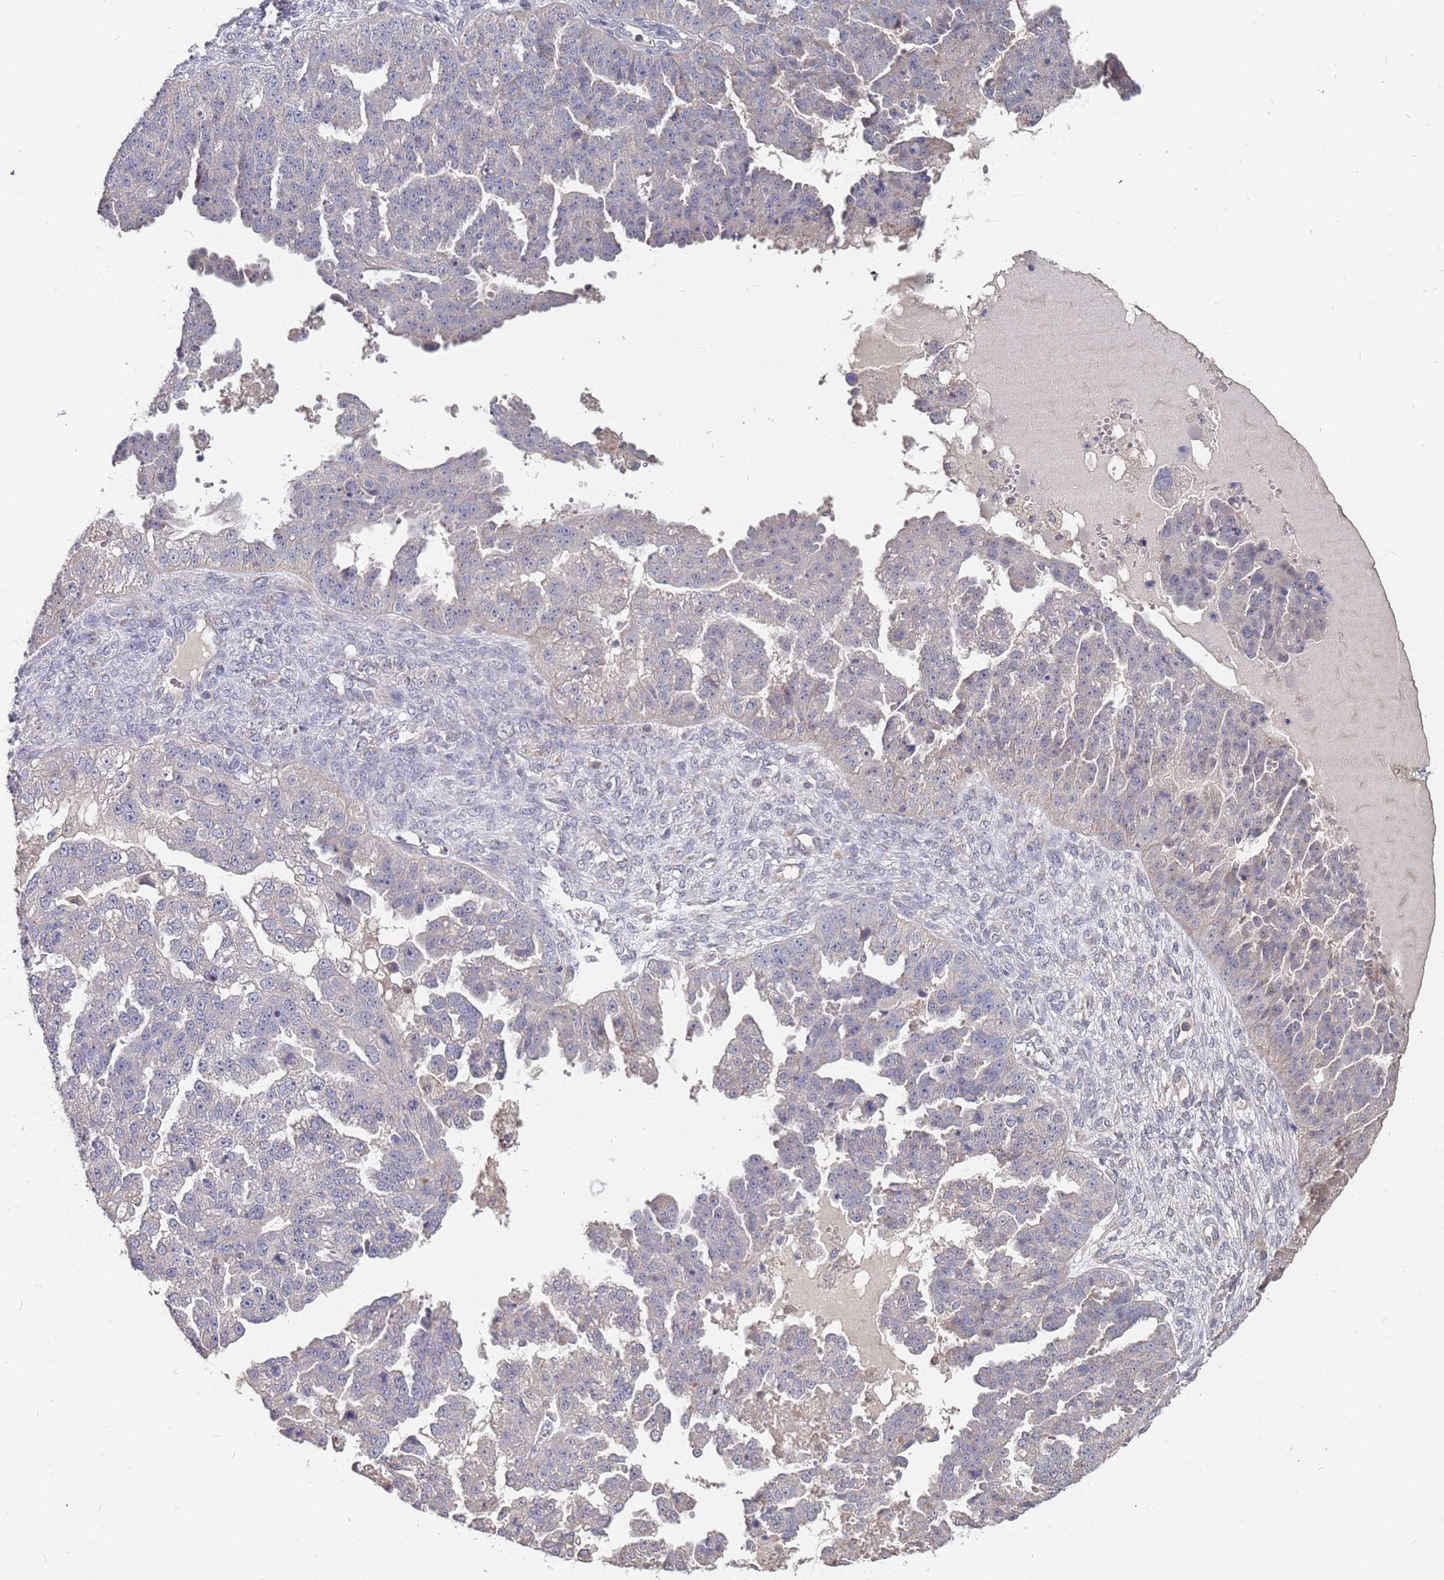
{"staining": {"intensity": "negative", "quantity": "none", "location": "none"}, "tissue": "ovarian cancer", "cell_type": "Tumor cells", "image_type": "cancer", "snomed": [{"axis": "morphology", "description": "Cystadenocarcinoma, serous, NOS"}, {"axis": "topography", "description": "Ovary"}], "caption": "Tumor cells are negative for protein expression in human serous cystadenocarcinoma (ovarian).", "gene": "TCEANC2", "patient": {"sex": "female", "age": 58}}